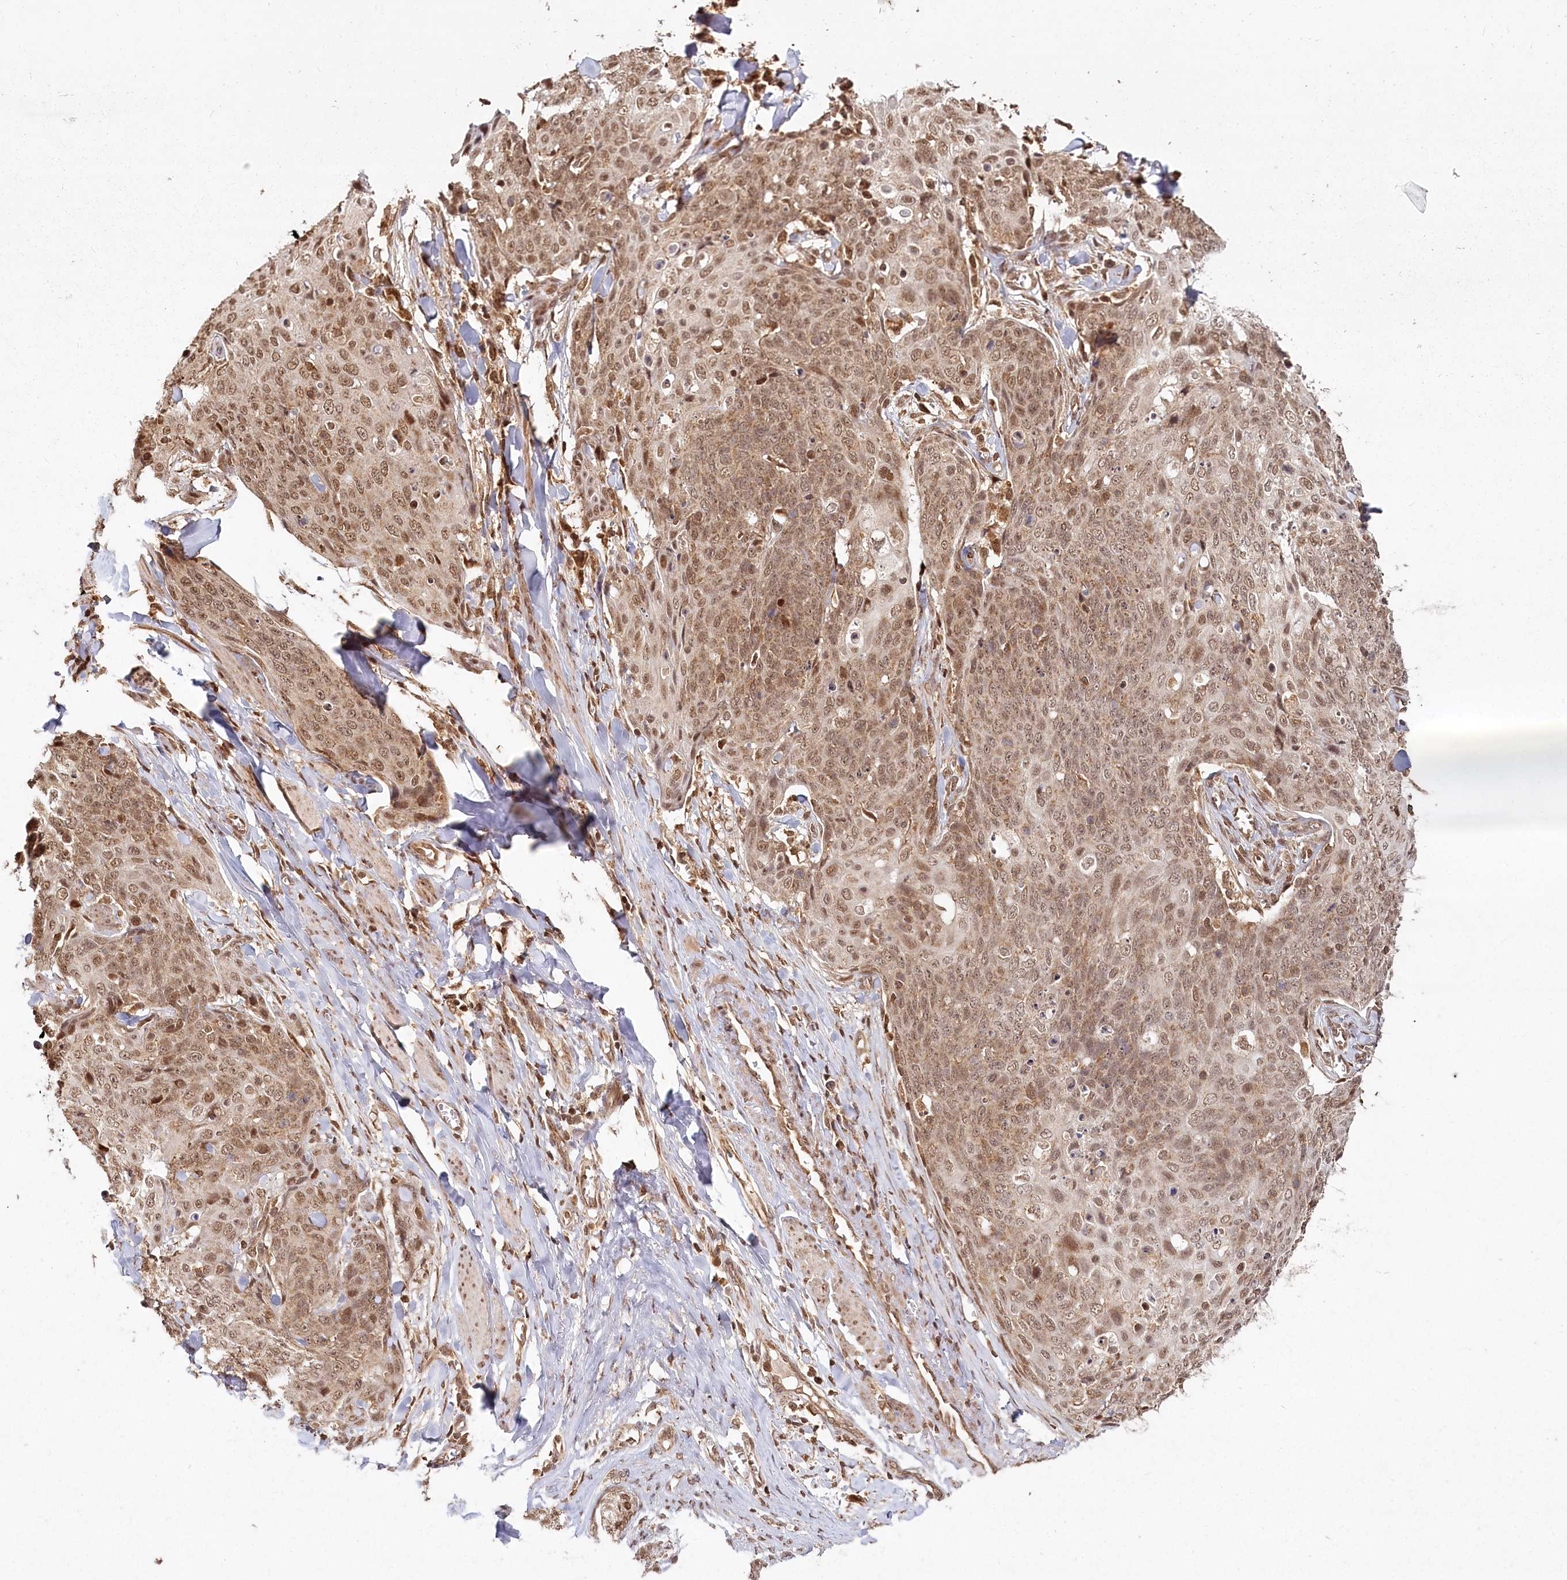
{"staining": {"intensity": "moderate", "quantity": ">75%", "location": "cytoplasmic/membranous,nuclear"}, "tissue": "skin cancer", "cell_type": "Tumor cells", "image_type": "cancer", "snomed": [{"axis": "morphology", "description": "Squamous cell carcinoma, NOS"}, {"axis": "topography", "description": "Skin"}, {"axis": "topography", "description": "Vulva"}], "caption": "The image demonstrates immunohistochemical staining of skin squamous cell carcinoma. There is moderate cytoplasmic/membranous and nuclear expression is seen in approximately >75% of tumor cells.", "gene": "MICU1", "patient": {"sex": "female", "age": 85}}